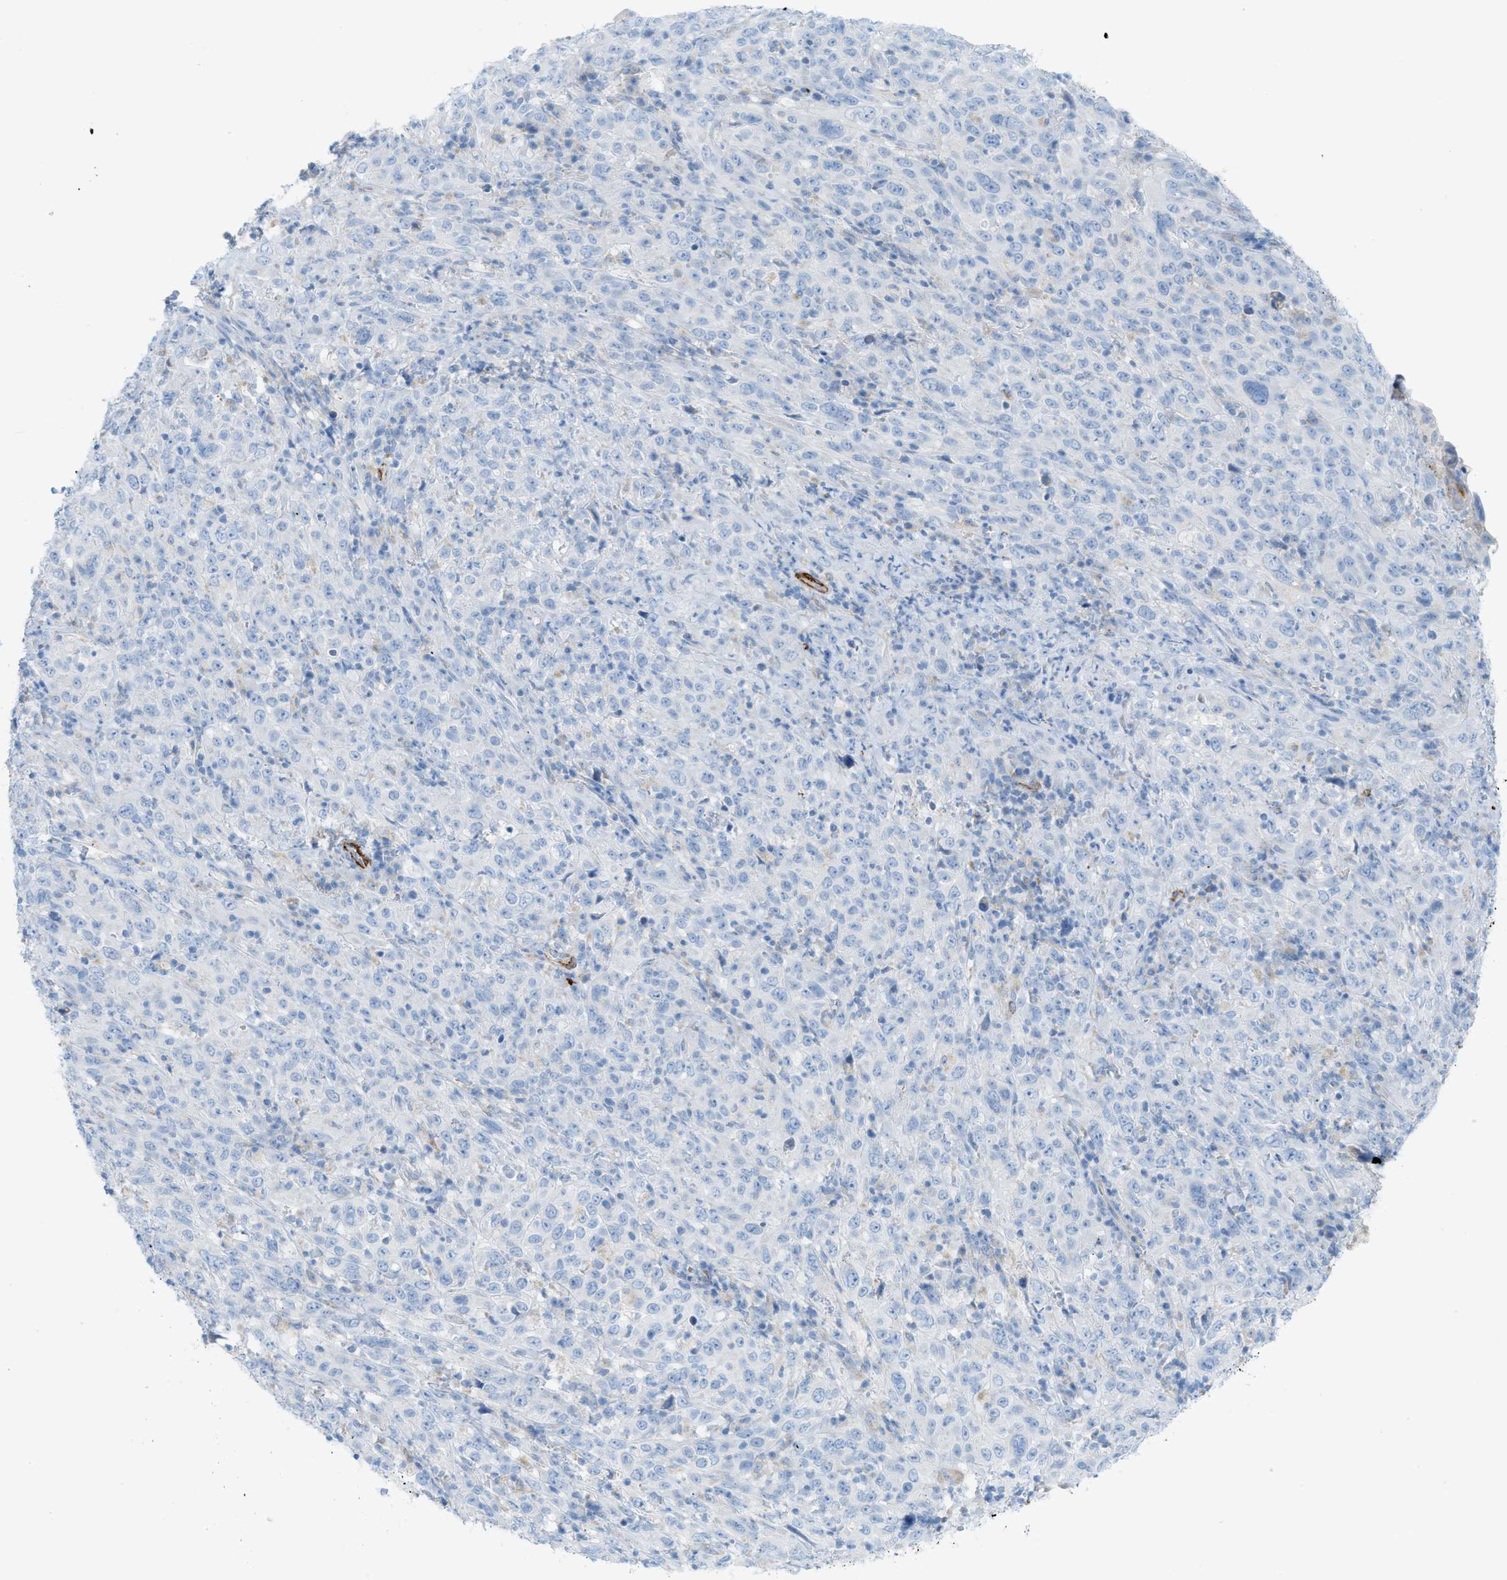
{"staining": {"intensity": "negative", "quantity": "none", "location": "none"}, "tissue": "cervical cancer", "cell_type": "Tumor cells", "image_type": "cancer", "snomed": [{"axis": "morphology", "description": "Squamous cell carcinoma, NOS"}, {"axis": "topography", "description": "Cervix"}], "caption": "Immunohistochemistry (IHC) histopathology image of neoplastic tissue: human cervical squamous cell carcinoma stained with DAB shows no significant protein expression in tumor cells.", "gene": "MYH11", "patient": {"sex": "female", "age": 46}}